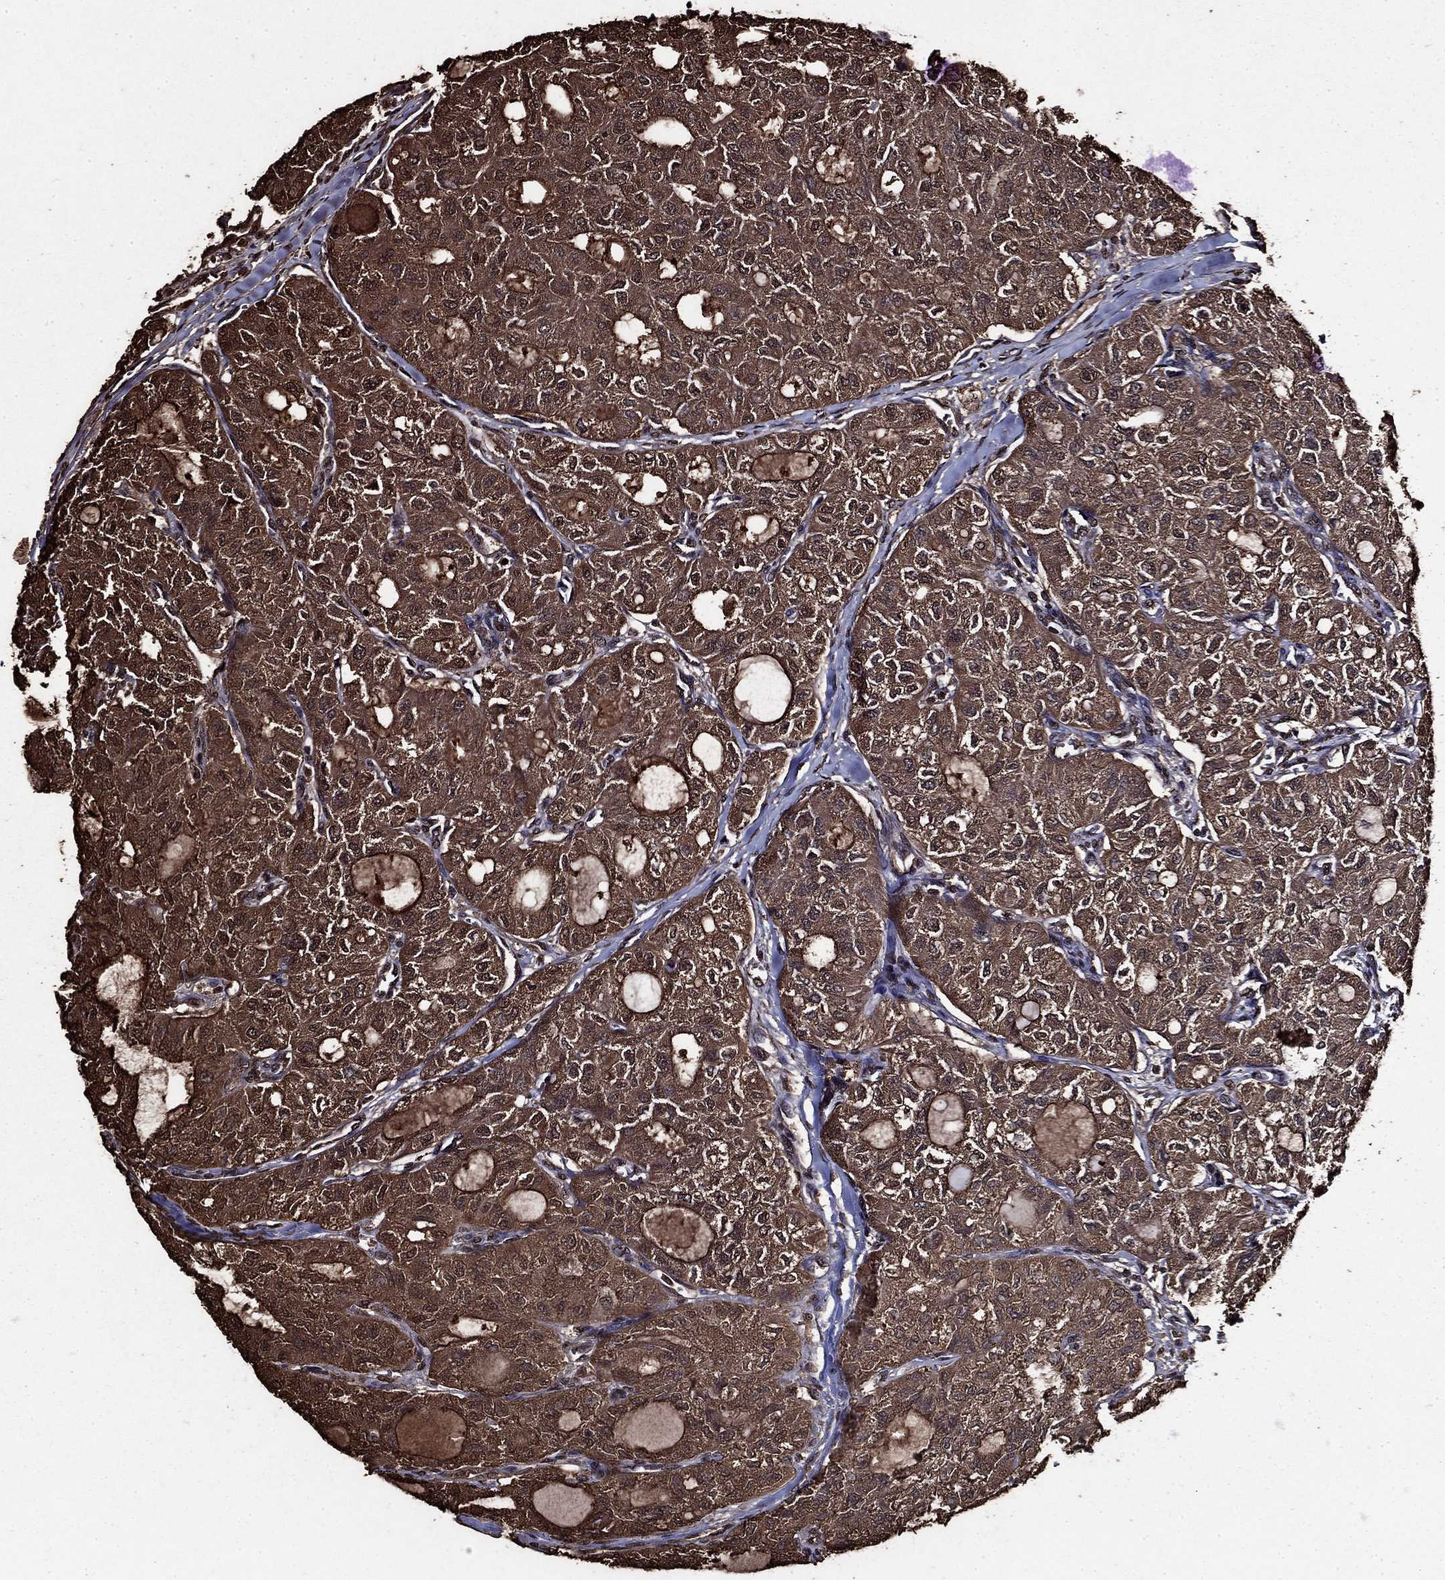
{"staining": {"intensity": "moderate", "quantity": ">75%", "location": "cytoplasmic/membranous"}, "tissue": "thyroid cancer", "cell_type": "Tumor cells", "image_type": "cancer", "snomed": [{"axis": "morphology", "description": "Follicular adenoma carcinoma, NOS"}, {"axis": "topography", "description": "Thyroid gland"}], "caption": "Immunohistochemistry micrograph of human thyroid follicular adenoma carcinoma stained for a protein (brown), which shows medium levels of moderate cytoplasmic/membranous expression in about >75% of tumor cells.", "gene": "GAPDH", "patient": {"sex": "male", "age": 75}}